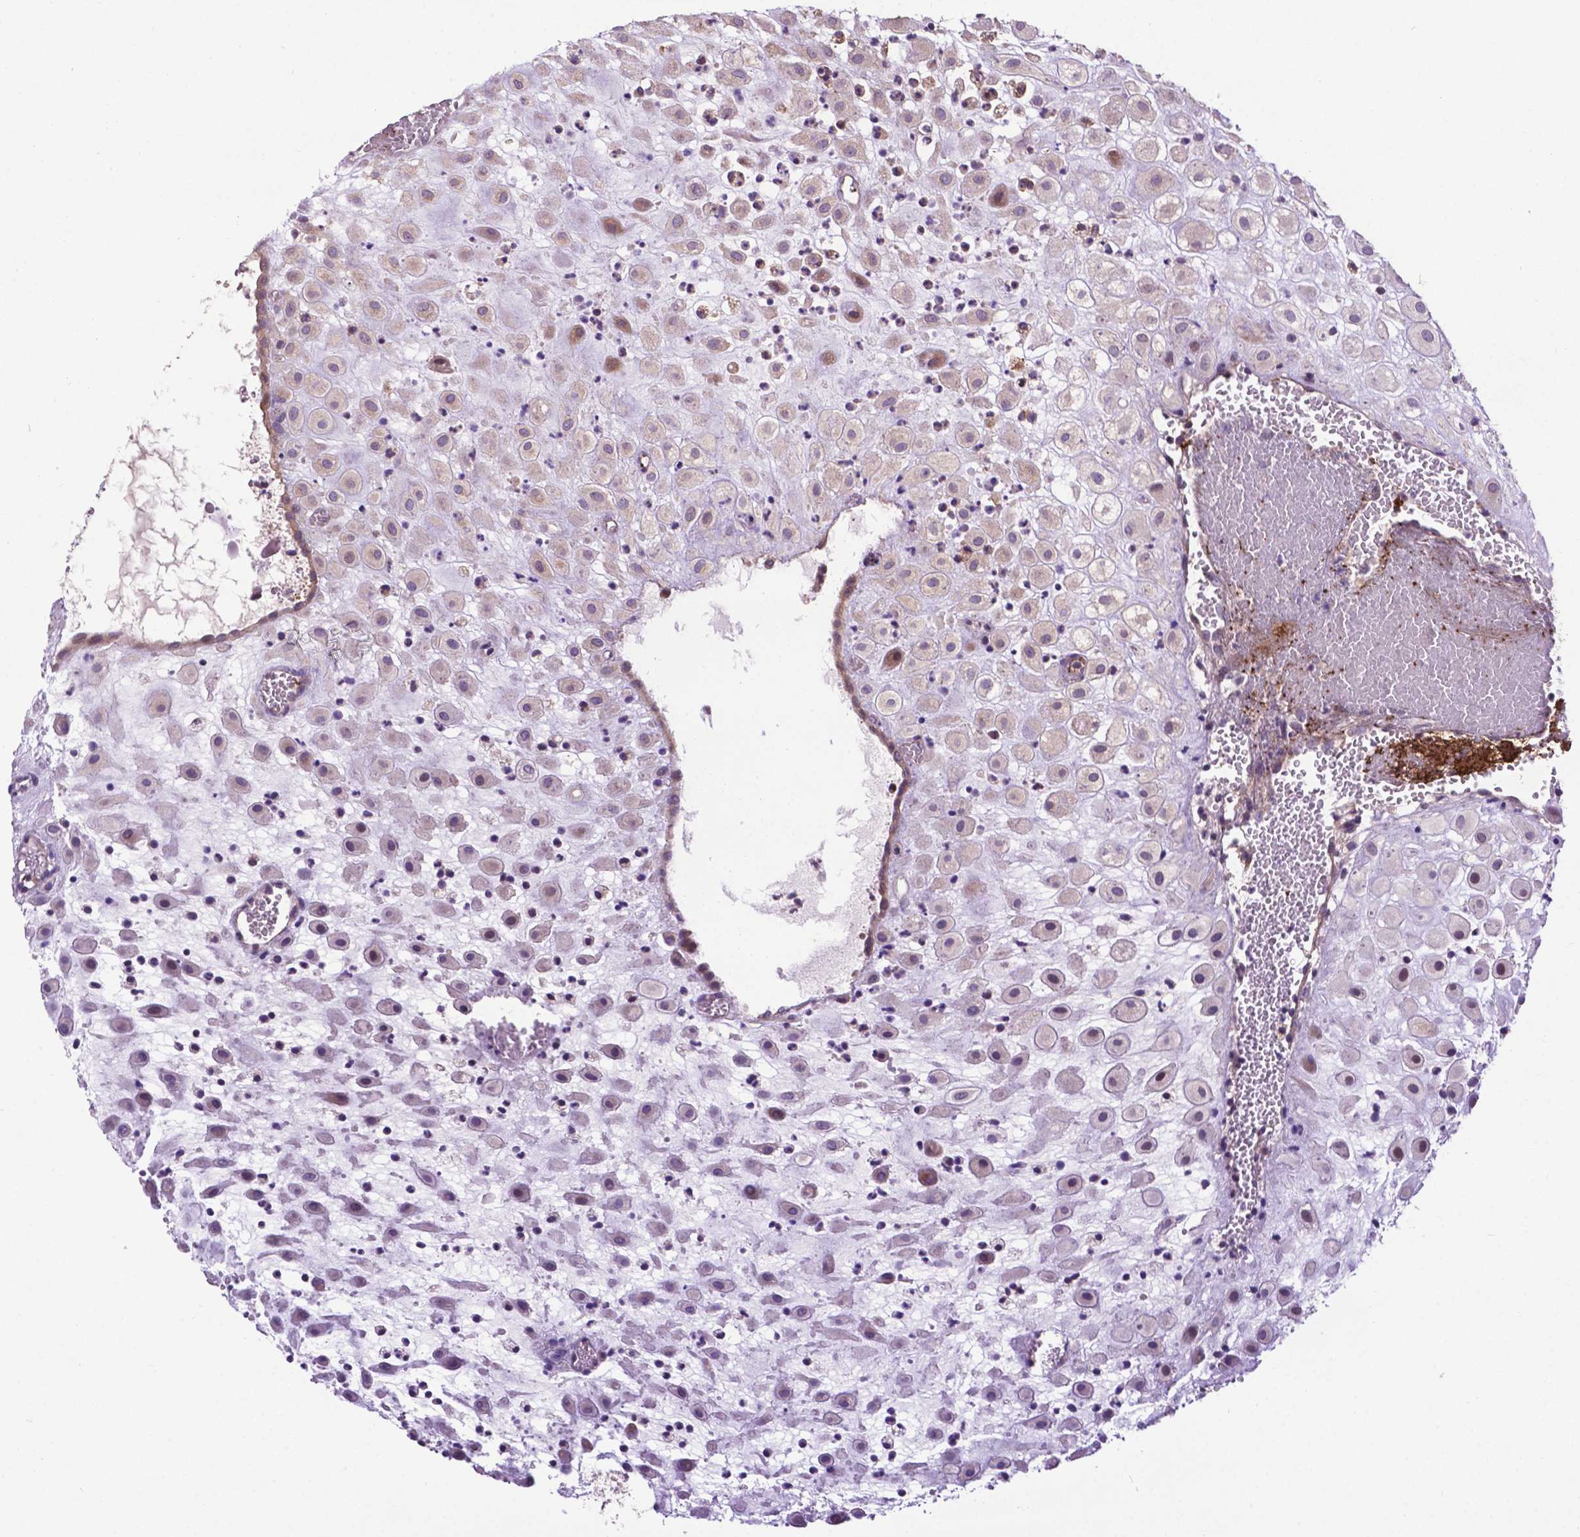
{"staining": {"intensity": "moderate", "quantity": "<25%", "location": "cytoplasmic/membranous"}, "tissue": "placenta", "cell_type": "Decidual cells", "image_type": "normal", "snomed": [{"axis": "morphology", "description": "Normal tissue, NOS"}, {"axis": "topography", "description": "Placenta"}], "caption": "This micrograph reveals benign placenta stained with IHC to label a protein in brown. The cytoplasmic/membranous of decidual cells show moderate positivity for the protein. Nuclei are counter-stained blue.", "gene": "SPNS2", "patient": {"sex": "female", "age": 24}}